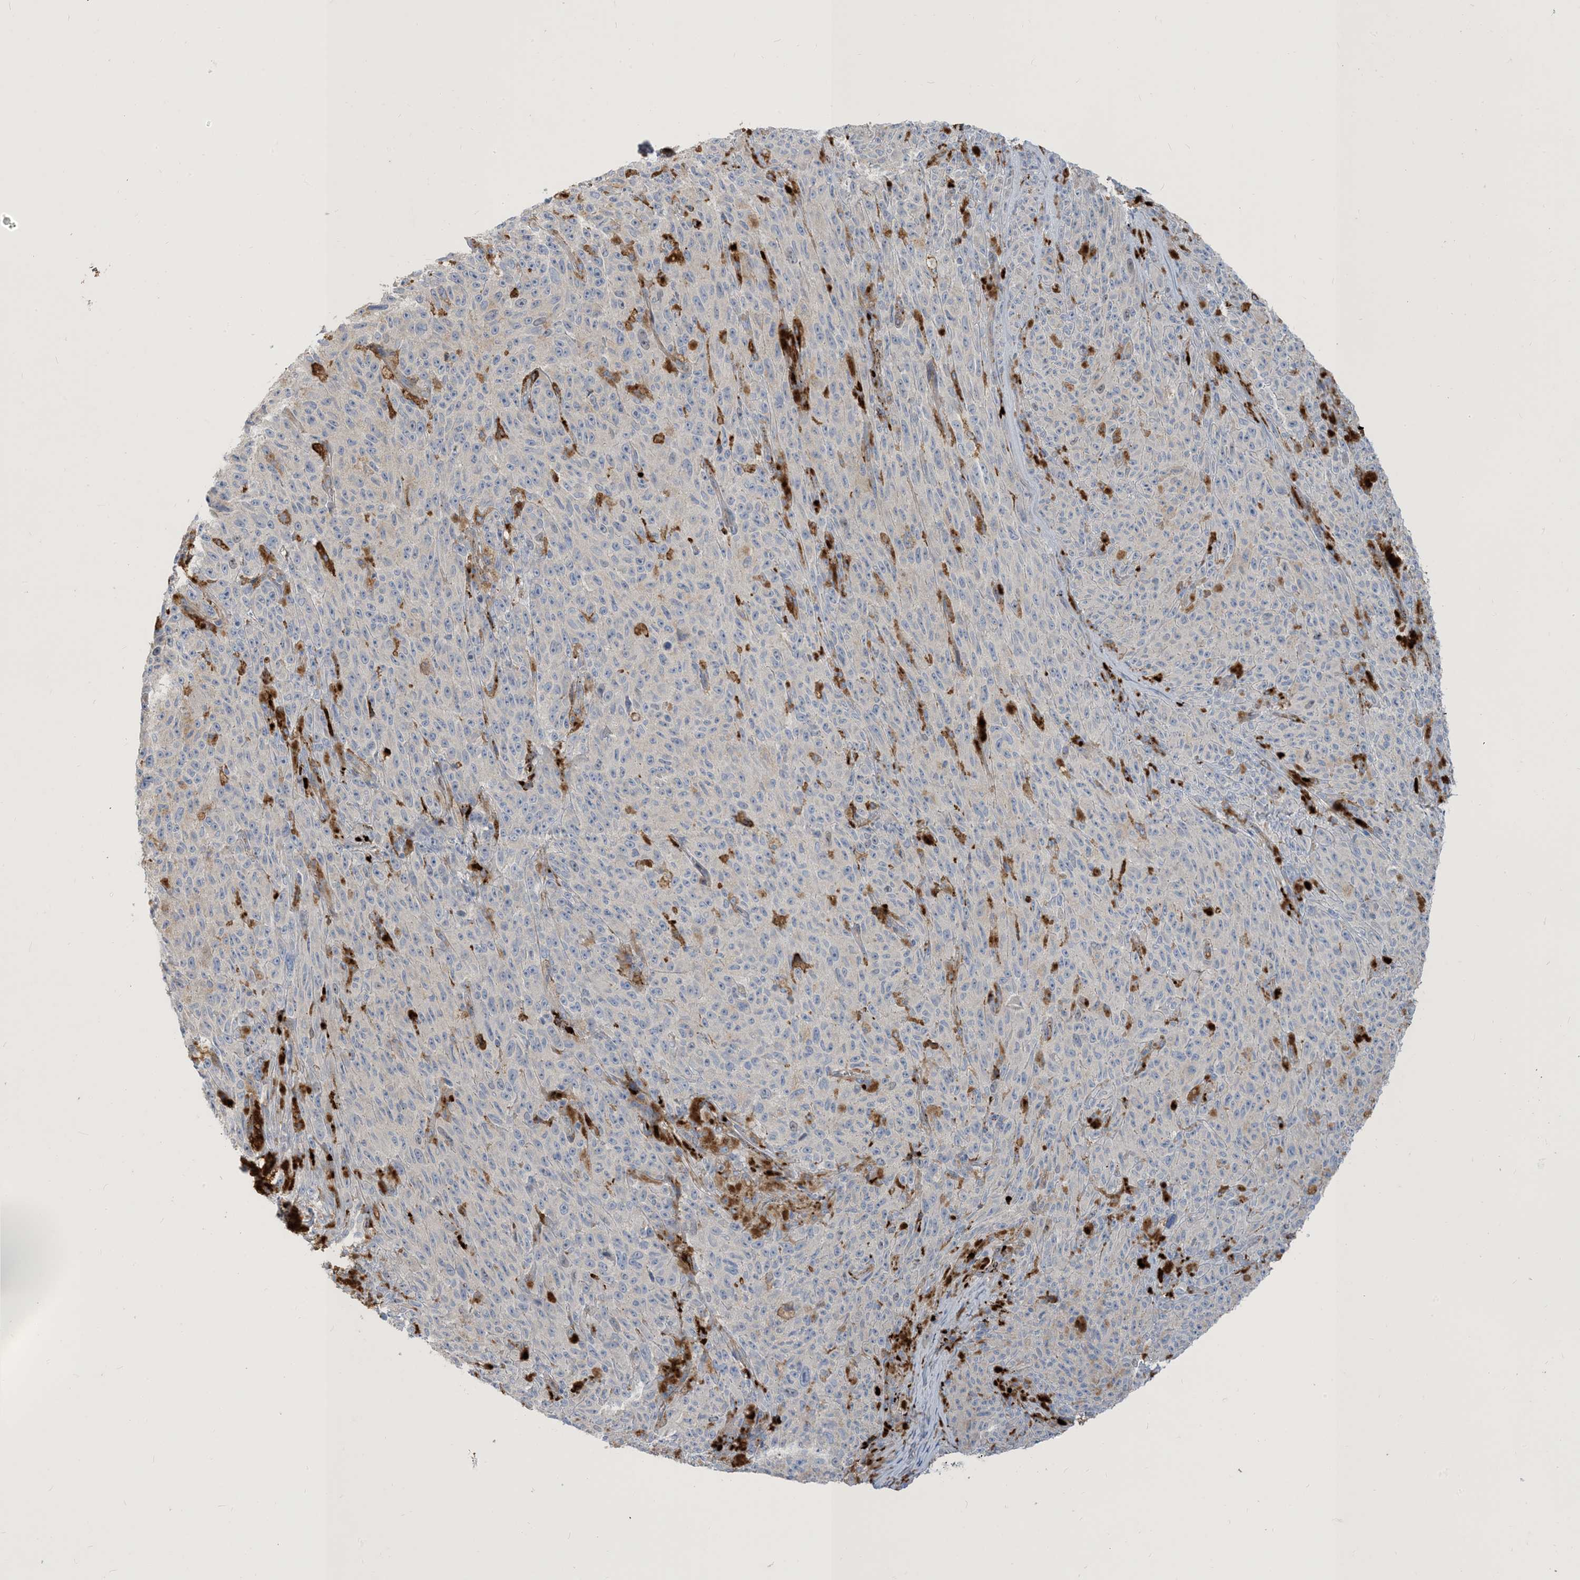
{"staining": {"intensity": "negative", "quantity": "none", "location": "none"}, "tissue": "melanoma", "cell_type": "Tumor cells", "image_type": "cancer", "snomed": [{"axis": "morphology", "description": "Malignant melanoma, NOS"}, {"axis": "topography", "description": "Skin"}], "caption": "Malignant melanoma stained for a protein using IHC demonstrates no staining tumor cells.", "gene": "PEAR1", "patient": {"sex": "female", "age": 82}}